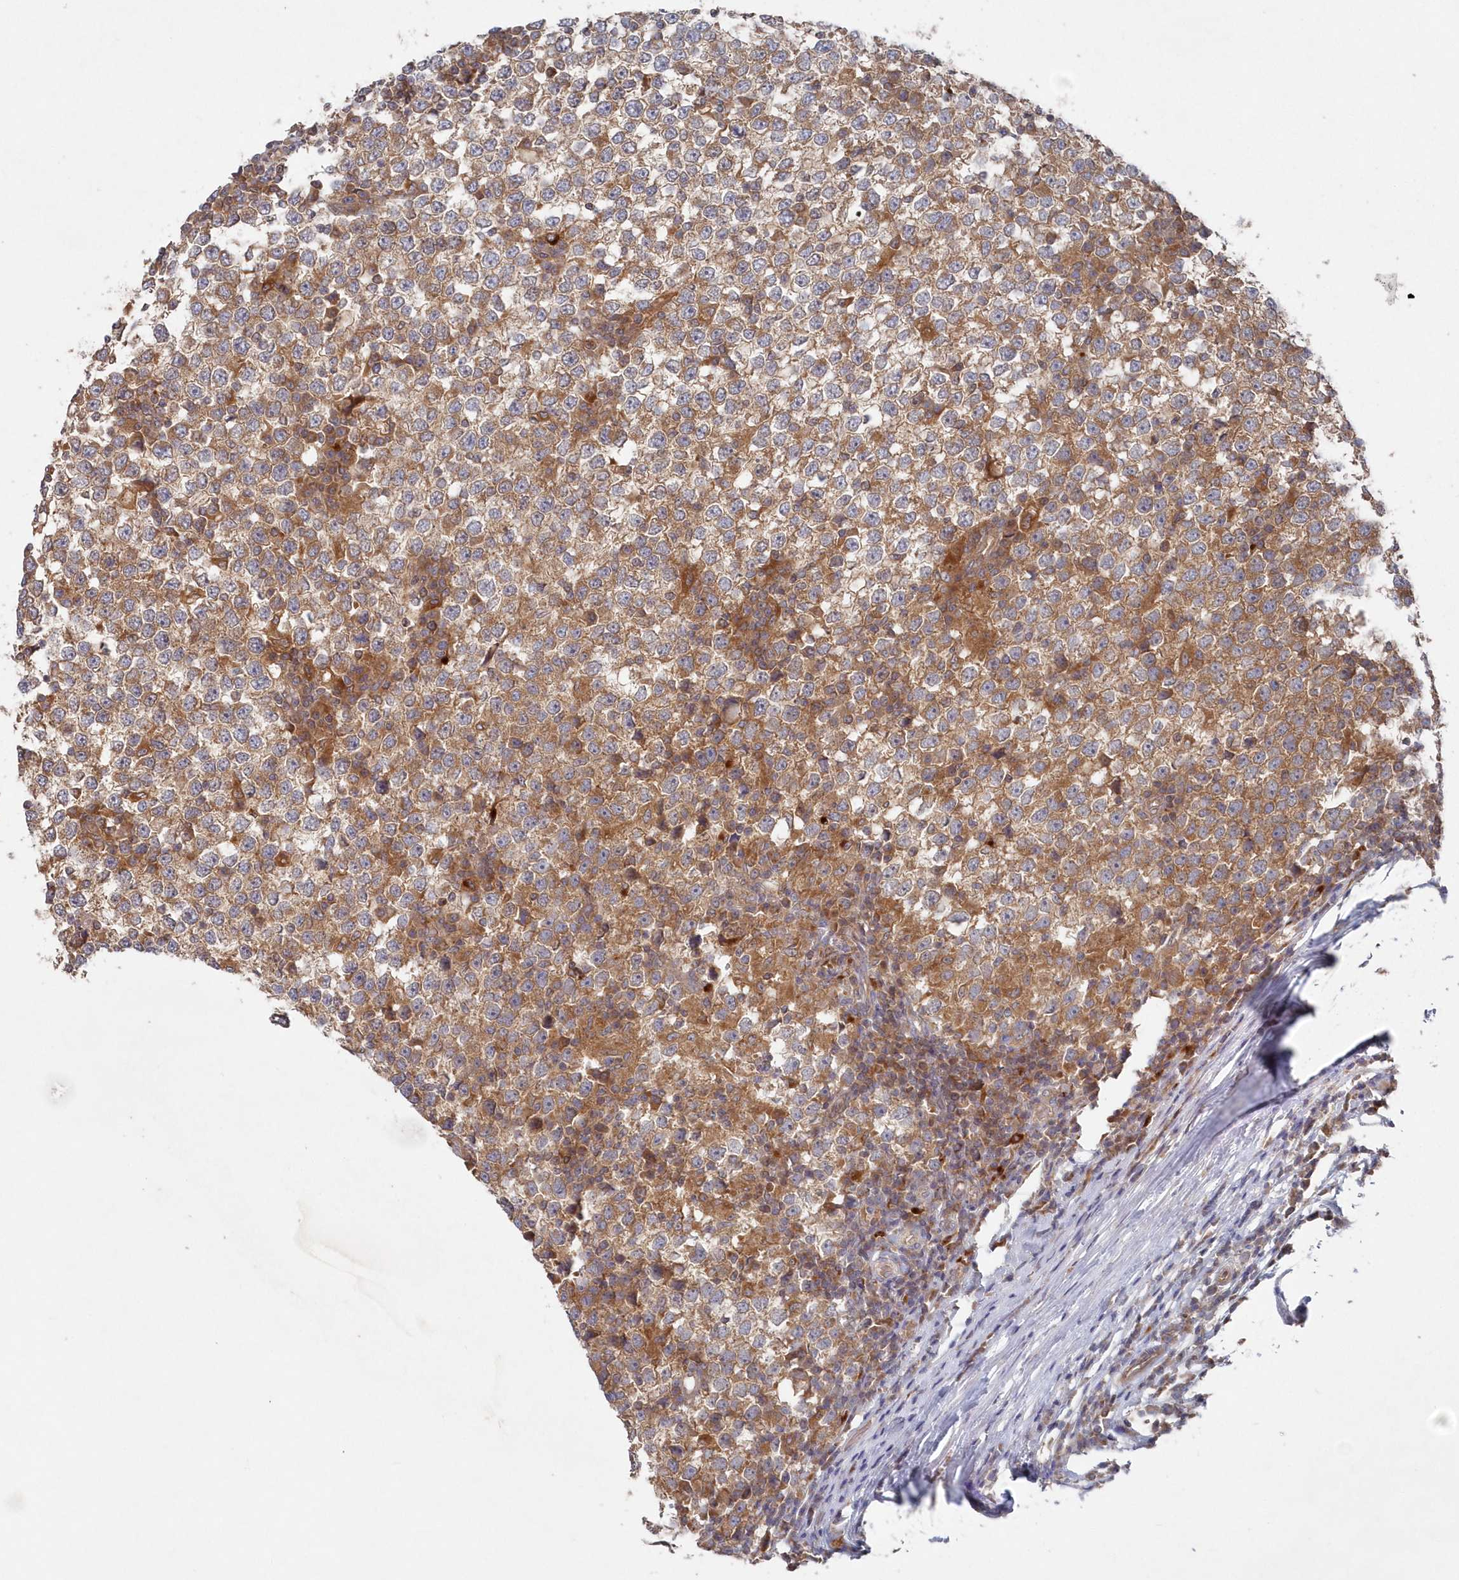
{"staining": {"intensity": "moderate", "quantity": ">75%", "location": "cytoplasmic/membranous"}, "tissue": "testis cancer", "cell_type": "Tumor cells", "image_type": "cancer", "snomed": [{"axis": "morphology", "description": "Seminoma, NOS"}, {"axis": "topography", "description": "Testis"}], "caption": "Immunohistochemical staining of human testis cancer demonstrates medium levels of moderate cytoplasmic/membranous protein expression in about >75% of tumor cells.", "gene": "ASNSD1", "patient": {"sex": "male", "age": 65}}